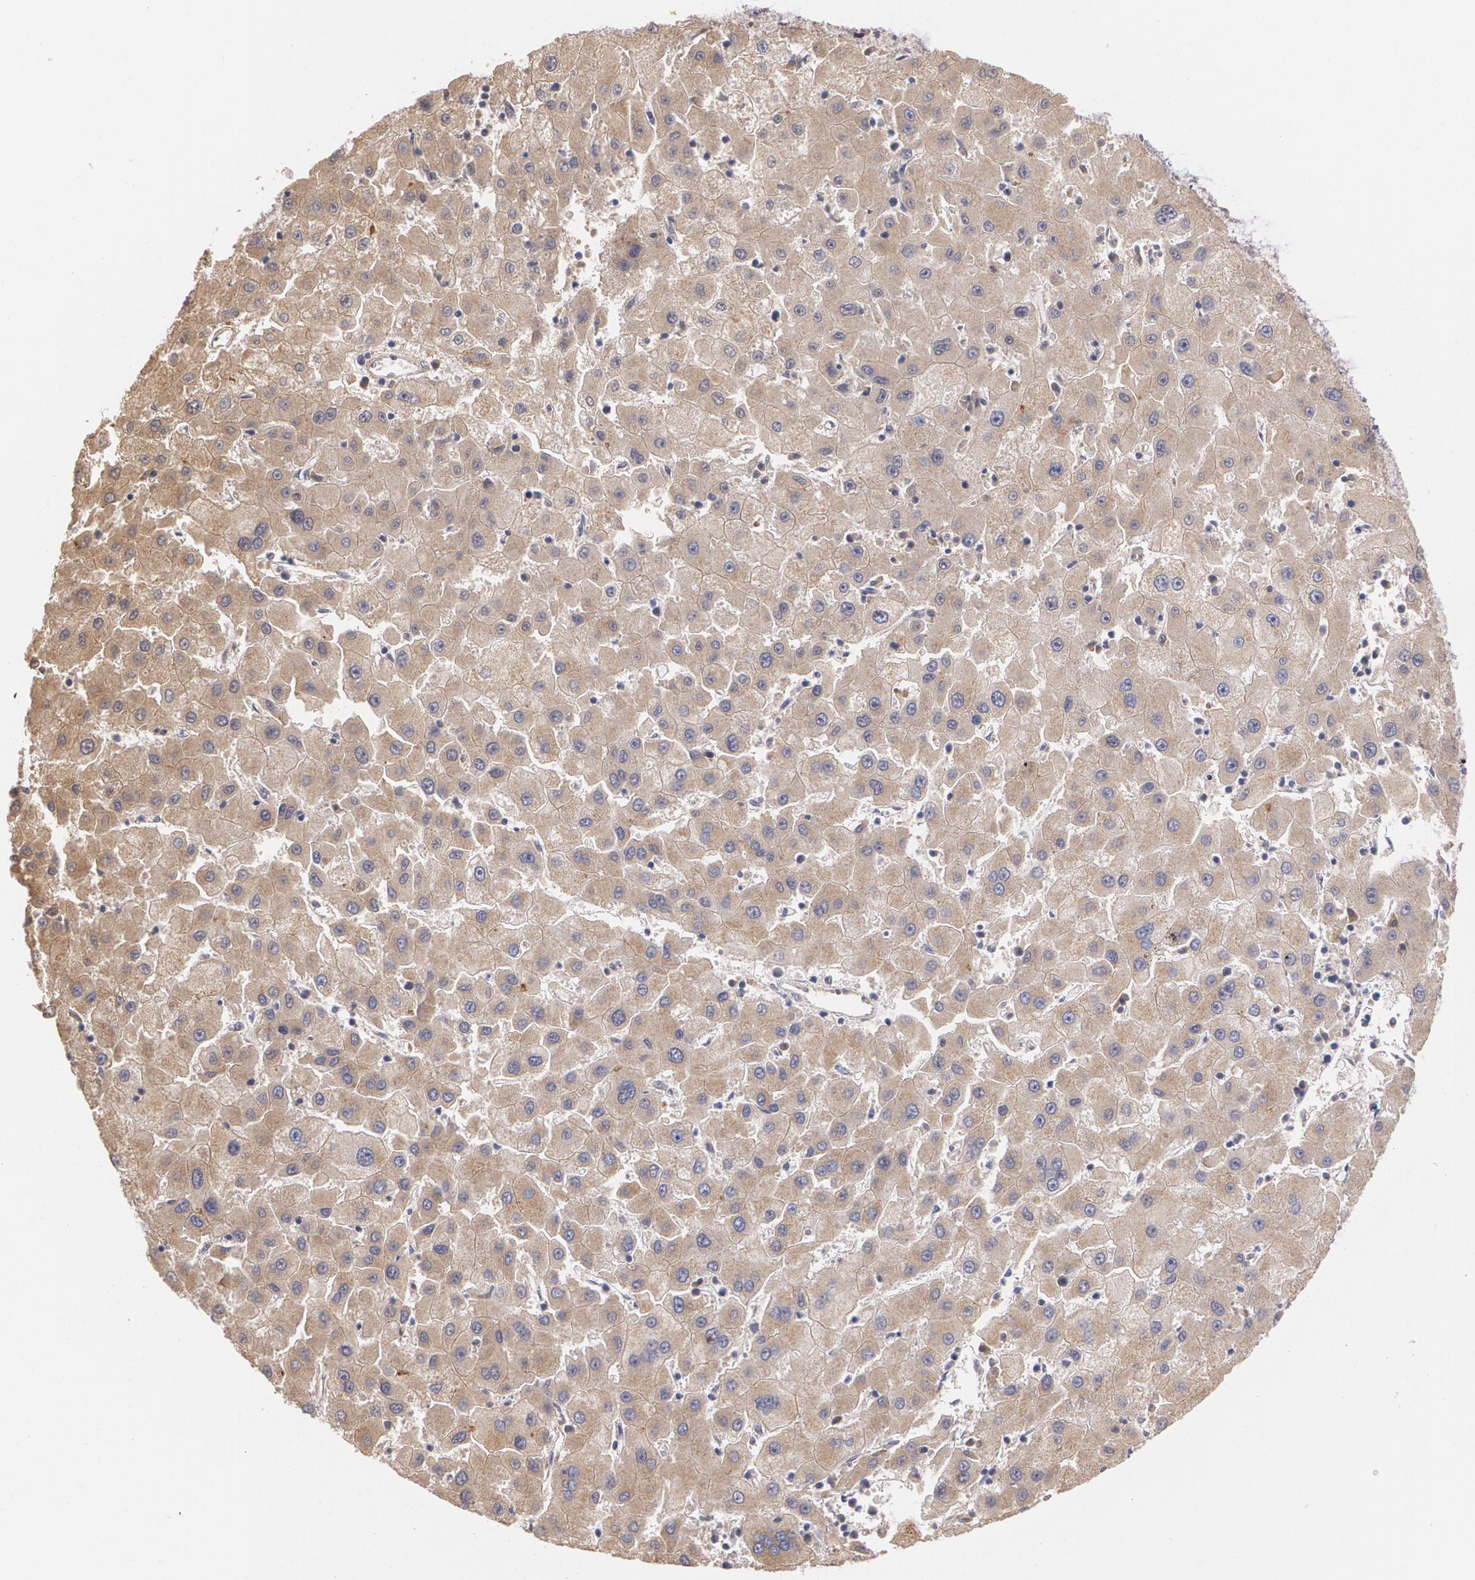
{"staining": {"intensity": "moderate", "quantity": ">75%", "location": "cytoplasmic/membranous"}, "tissue": "liver cancer", "cell_type": "Tumor cells", "image_type": "cancer", "snomed": [{"axis": "morphology", "description": "Carcinoma, Hepatocellular, NOS"}, {"axis": "topography", "description": "Liver"}], "caption": "High-magnification brightfield microscopy of liver hepatocellular carcinoma stained with DAB (brown) and counterstained with hematoxylin (blue). tumor cells exhibit moderate cytoplasmic/membranous positivity is seen in approximately>75% of cells. The protein of interest is shown in brown color, while the nuclei are stained blue.", "gene": "AMBP", "patient": {"sex": "male", "age": 72}}